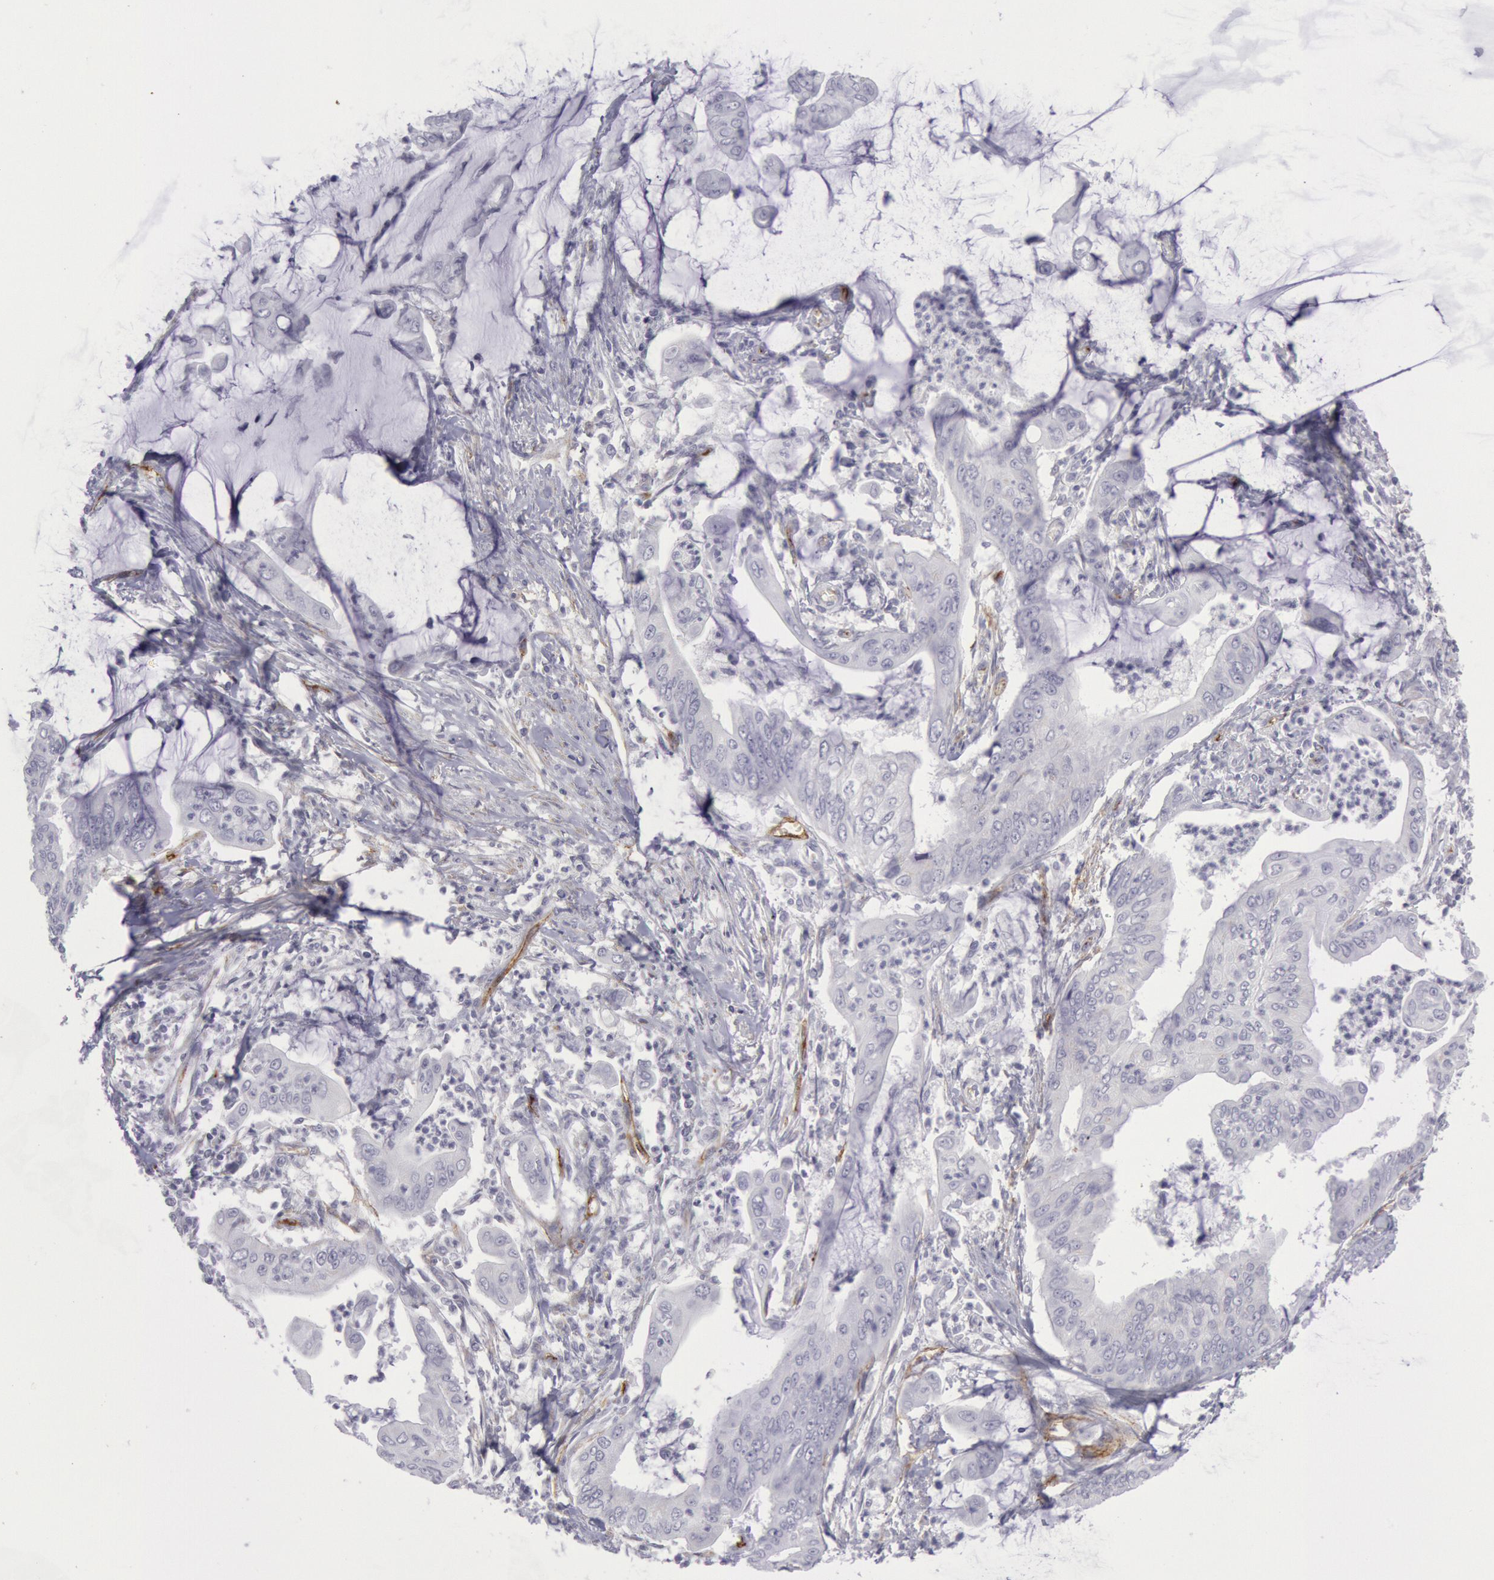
{"staining": {"intensity": "negative", "quantity": "none", "location": "none"}, "tissue": "stomach cancer", "cell_type": "Tumor cells", "image_type": "cancer", "snomed": [{"axis": "morphology", "description": "Adenocarcinoma, NOS"}, {"axis": "topography", "description": "Stomach, upper"}], "caption": "There is no significant expression in tumor cells of stomach cancer (adenocarcinoma).", "gene": "CDH13", "patient": {"sex": "male", "age": 80}}